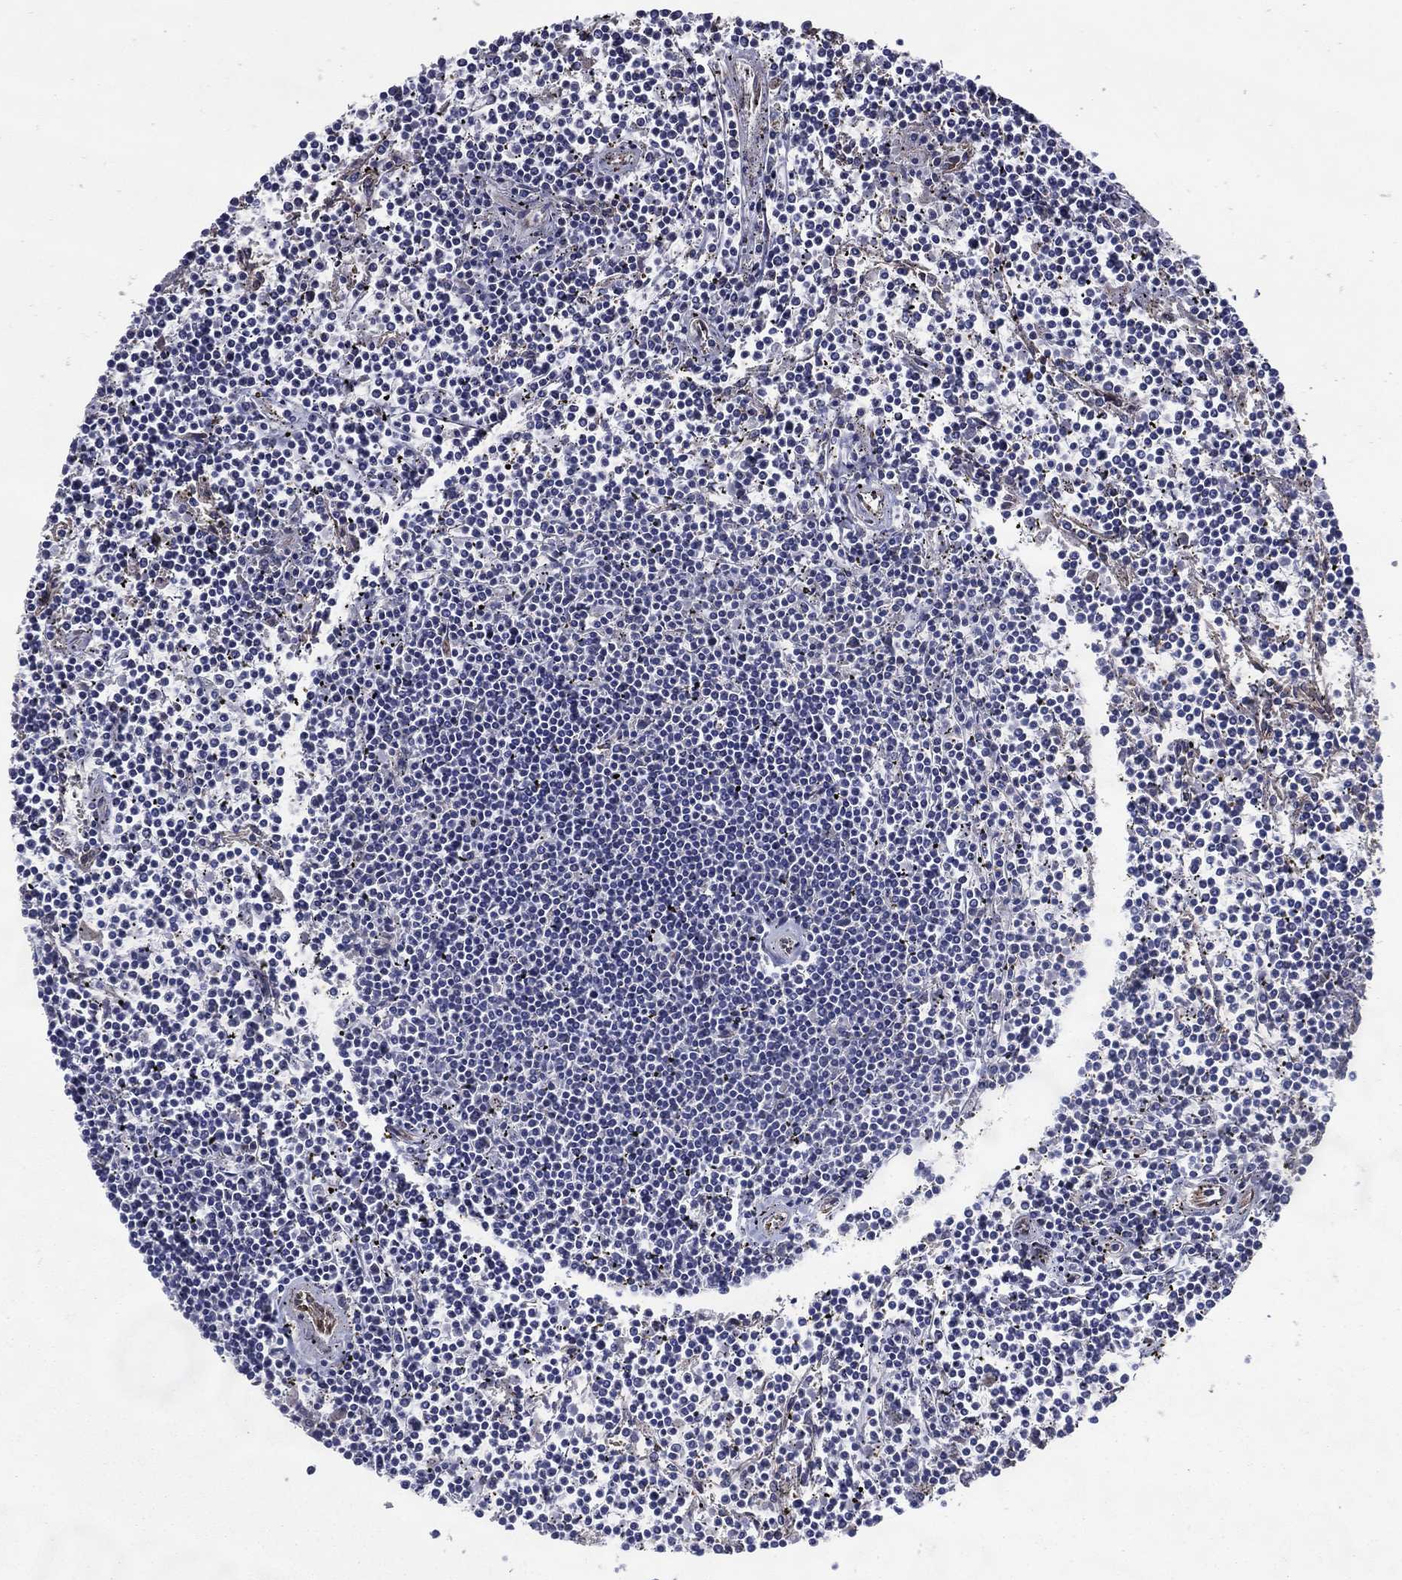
{"staining": {"intensity": "negative", "quantity": "none", "location": "none"}, "tissue": "lymphoma", "cell_type": "Tumor cells", "image_type": "cancer", "snomed": [{"axis": "morphology", "description": "Malignant lymphoma, non-Hodgkin's type, Low grade"}, {"axis": "topography", "description": "Spleen"}], "caption": "Immunohistochemistry (IHC) histopathology image of neoplastic tissue: lymphoma stained with DAB displays no significant protein staining in tumor cells. (DAB (3,3'-diaminobenzidine) IHC visualized using brightfield microscopy, high magnification).", "gene": "ARHGAP11A", "patient": {"sex": "female", "age": 19}}